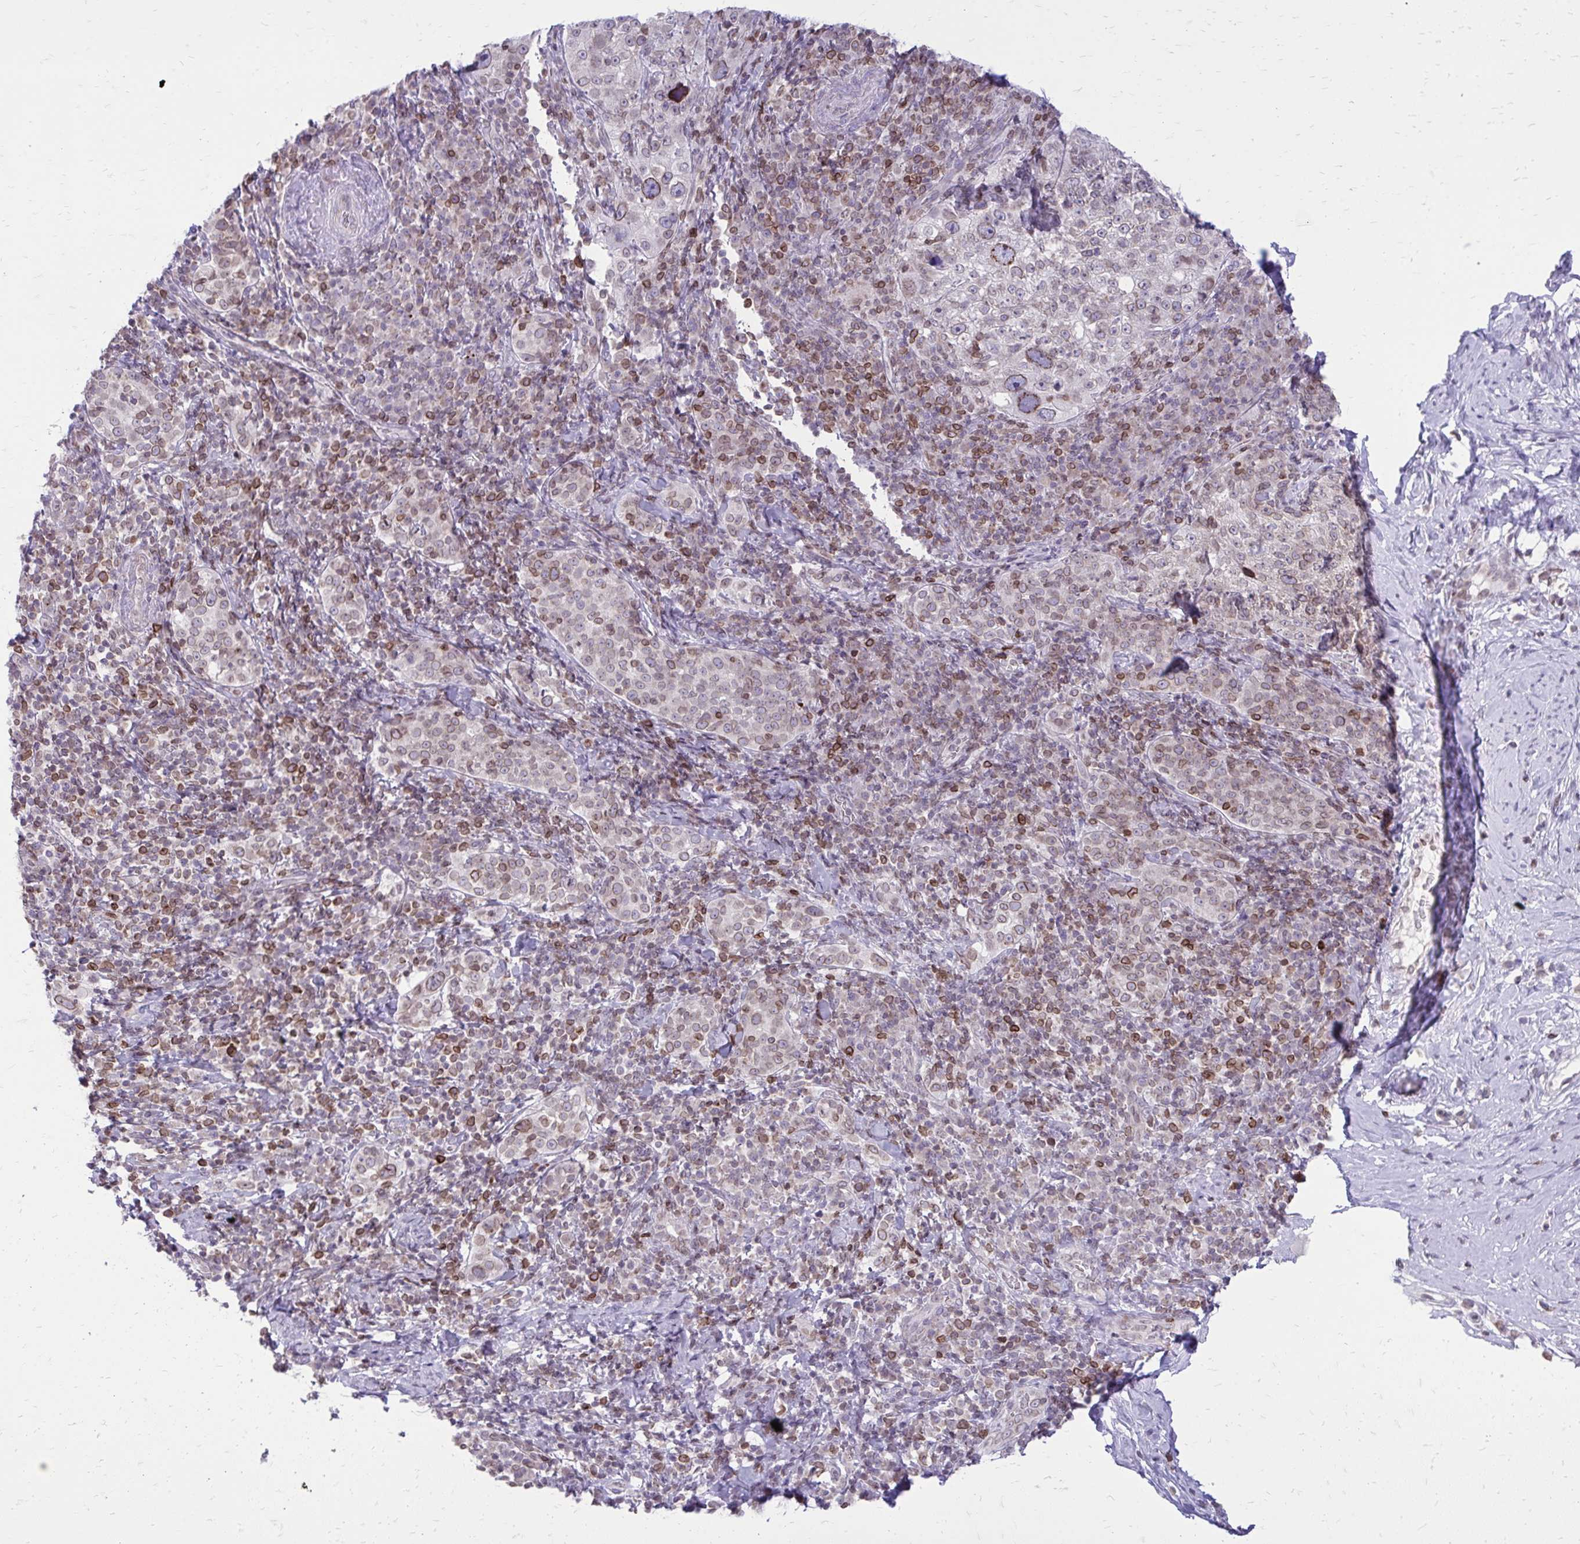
{"staining": {"intensity": "moderate", "quantity": "<25%", "location": "cytoplasmic/membranous,nuclear"}, "tissue": "cervical cancer", "cell_type": "Tumor cells", "image_type": "cancer", "snomed": [{"axis": "morphology", "description": "Squamous cell carcinoma, NOS"}, {"axis": "topography", "description": "Cervix"}], "caption": "Human cervical cancer stained with a brown dye shows moderate cytoplasmic/membranous and nuclear positive positivity in approximately <25% of tumor cells.", "gene": "RPS6KA2", "patient": {"sex": "female", "age": 75}}